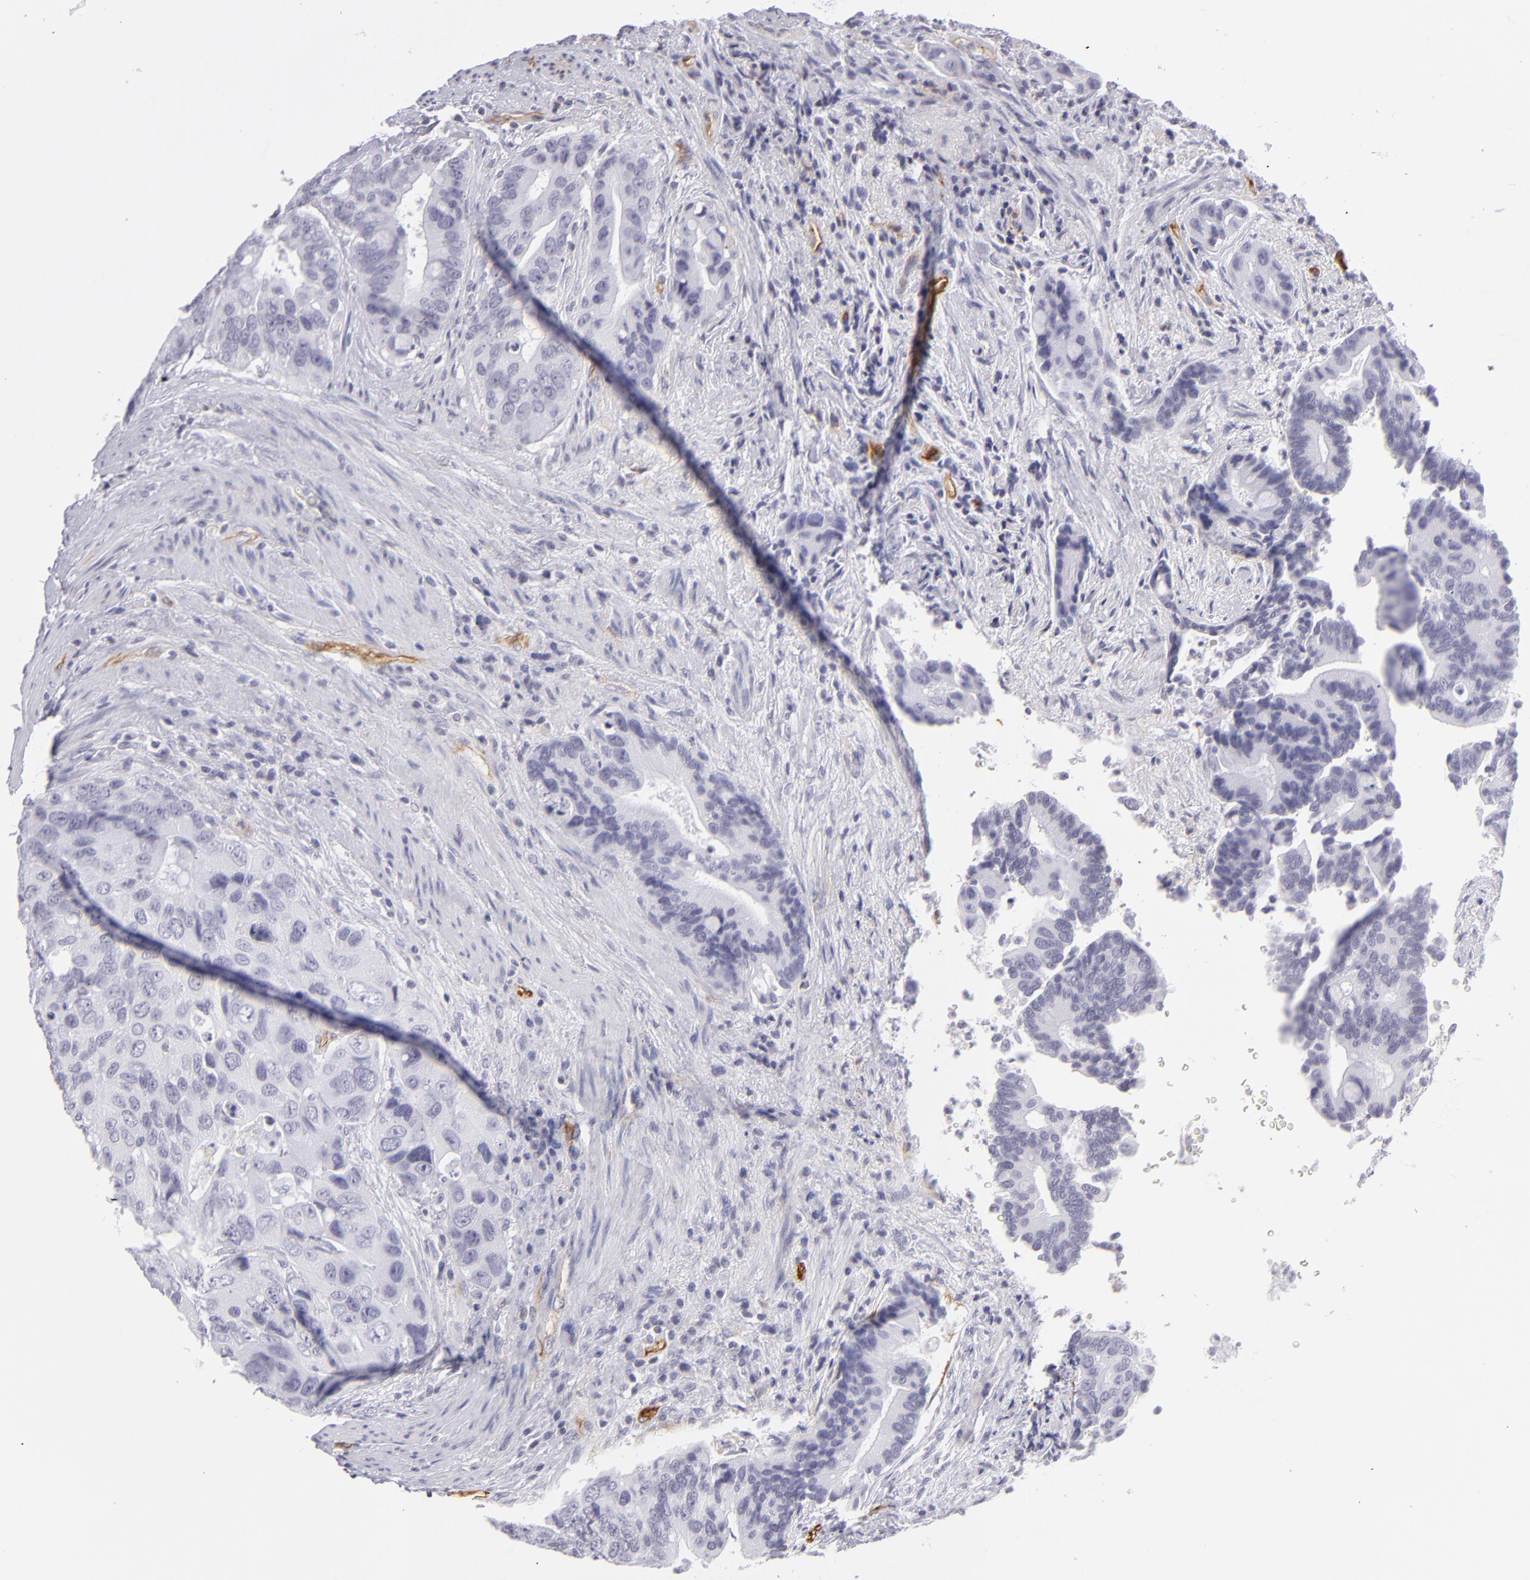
{"staining": {"intensity": "negative", "quantity": "none", "location": "none"}, "tissue": "colorectal cancer", "cell_type": "Tumor cells", "image_type": "cancer", "snomed": [{"axis": "morphology", "description": "Adenocarcinoma, NOS"}, {"axis": "topography", "description": "Rectum"}], "caption": "A micrograph of human colorectal adenocarcinoma is negative for staining in tumor cells. The staining was performed using DAB to visualize the protein expression in brown, while the nuclei were stained in blue with hematoxylin (Magnification: 20x).", "gene": "THBD", "patient": {"sex": "female", "age": 67}}